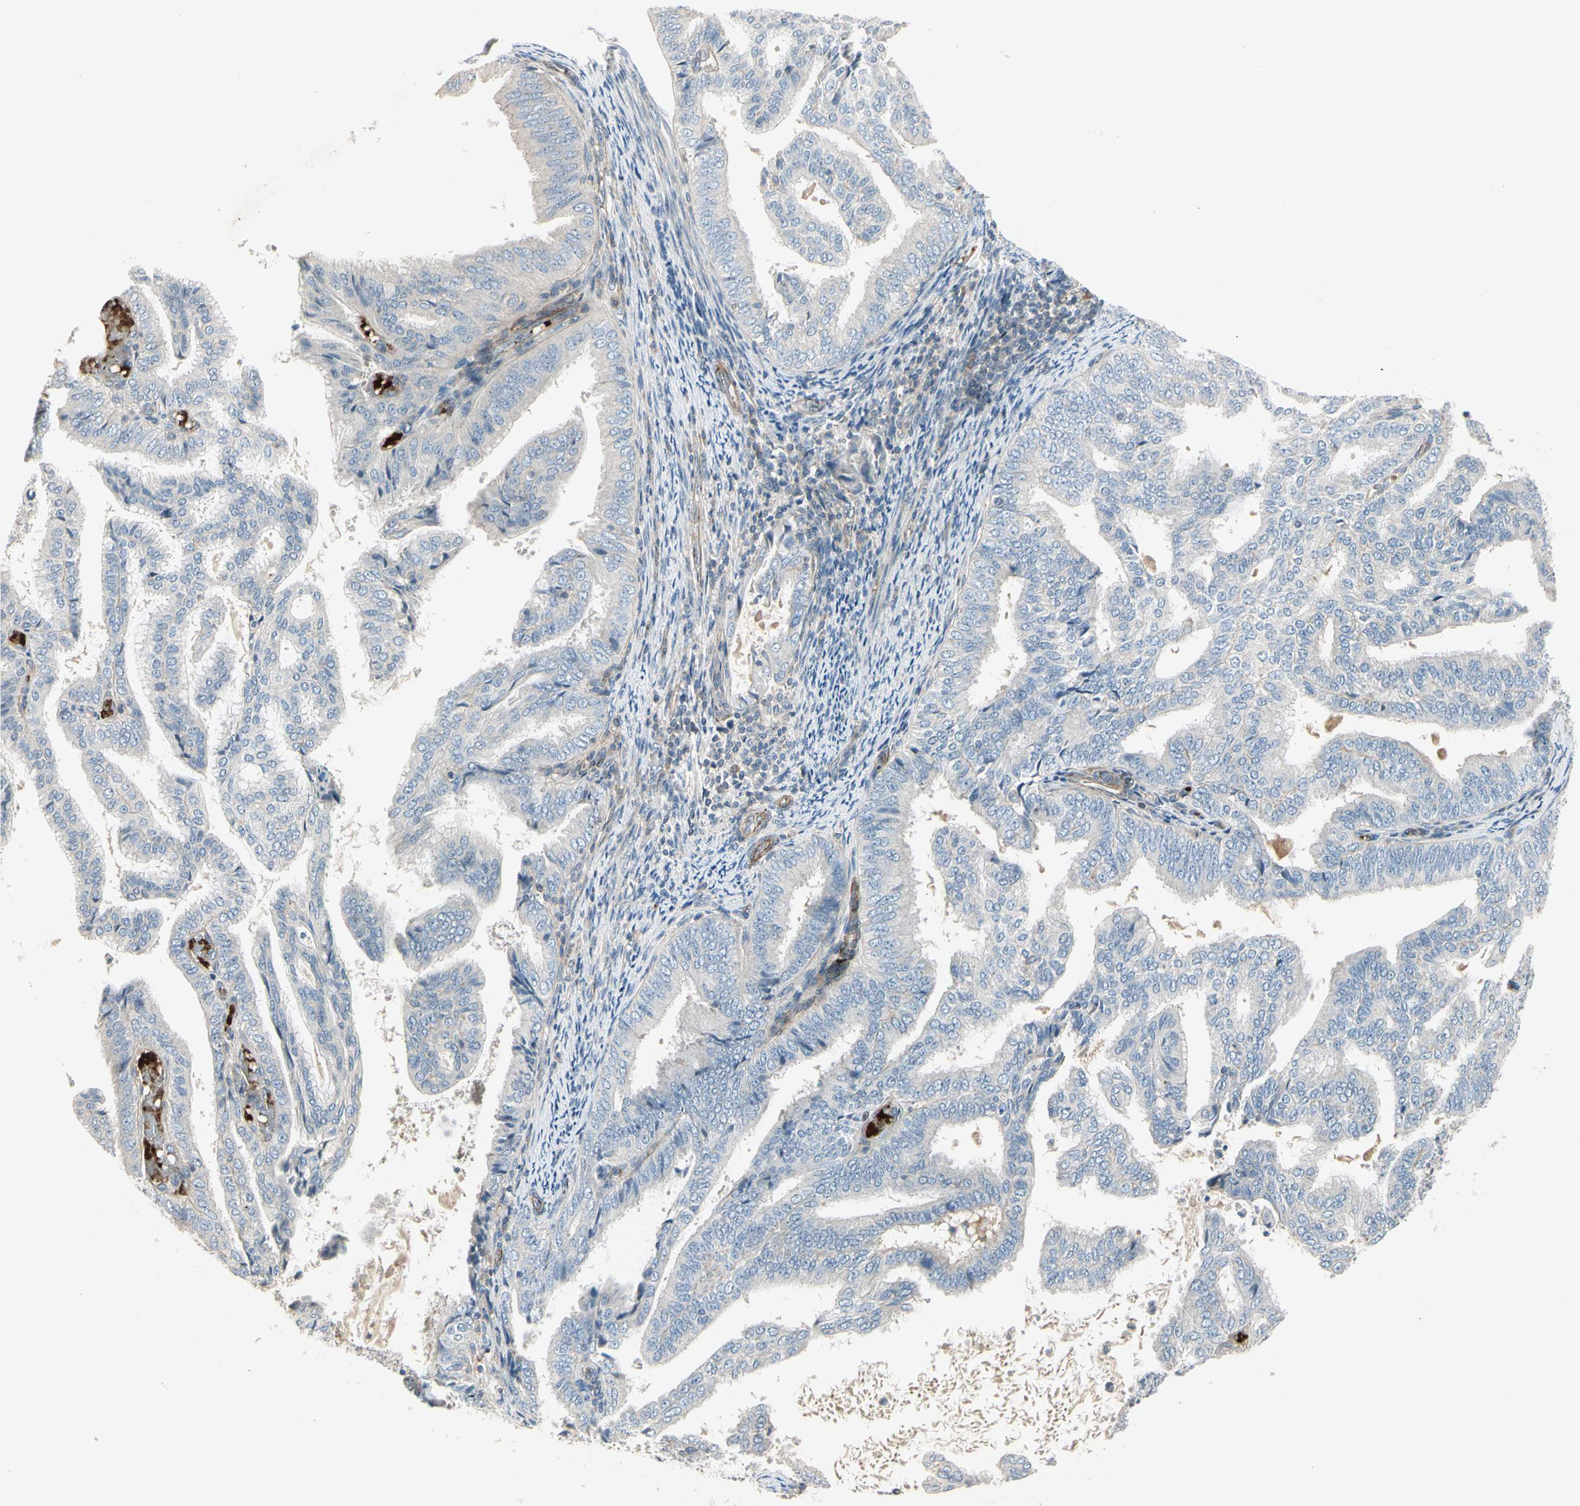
{"staining": {"intensity": "negative", "quantity": "none", "location": "none"}, "tissue": "endometrial cancer", "cell_type": "Tumor cells", "image_type": "cancer", "snomed": [{"axis": "morphology", "description": "Adenocarcinoma, NOS"}, {"axis": "topography", "description": "Endometrium"}], "caption": "DAB (3,3'-diaminobenzidine) immunohistochemical staining of human adenocarcinoma (endometrial) exhibits no significant staining in tumor cells.", "gene": "PPP3CB", "patient": {"sex": "female", "age": 58}}